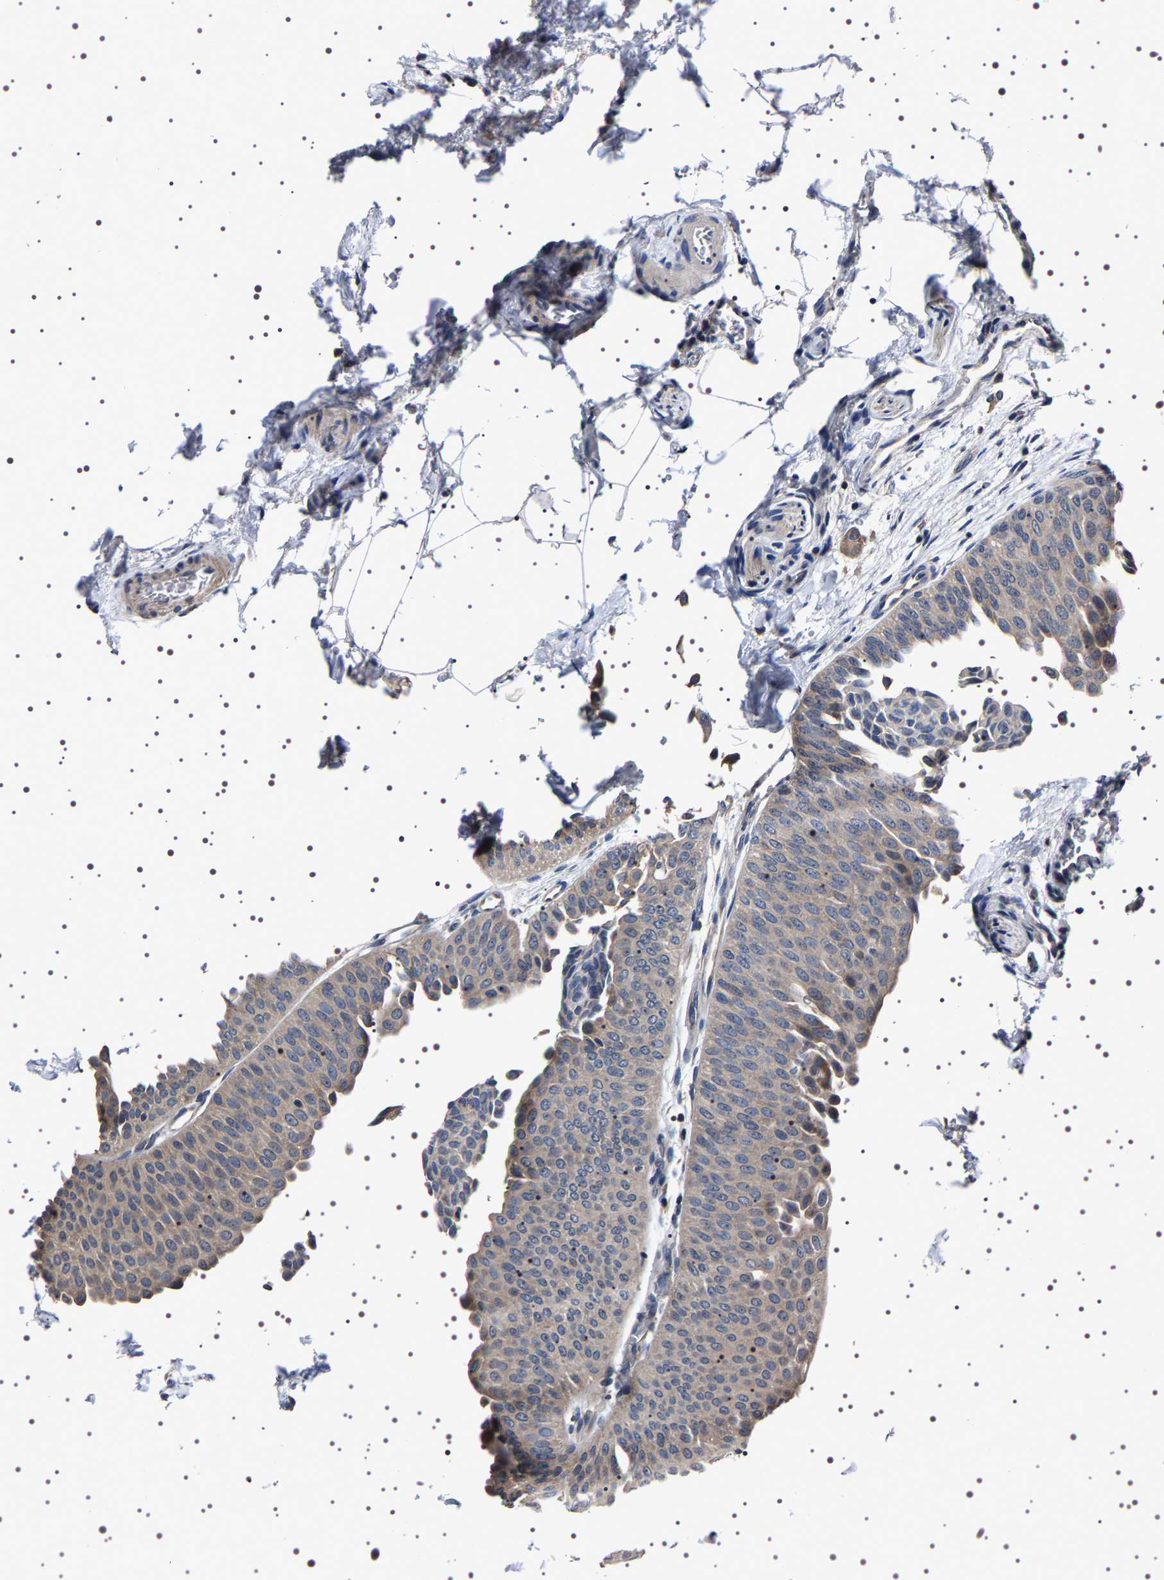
{"staining": {"intensity": "weak", "quantity": ">75%", "location": "cytoplasmic/membranous"}, "tissue": "urothelial cancer", "cell_type": "Tumor cells", "image_type": "cancer", "snomed": [{"axis": "morphology", "description": "Urothelial carcinoma, Low grade"}, {"axis": "topography", "description": "Urinary bladder"}], "caption": "Human low-grade urothelial carcinoma stained with a protein marker displays weak staining in tumor cells.", "gene": "TARBP1", "patient": {"sex": "female", "age": 60}}